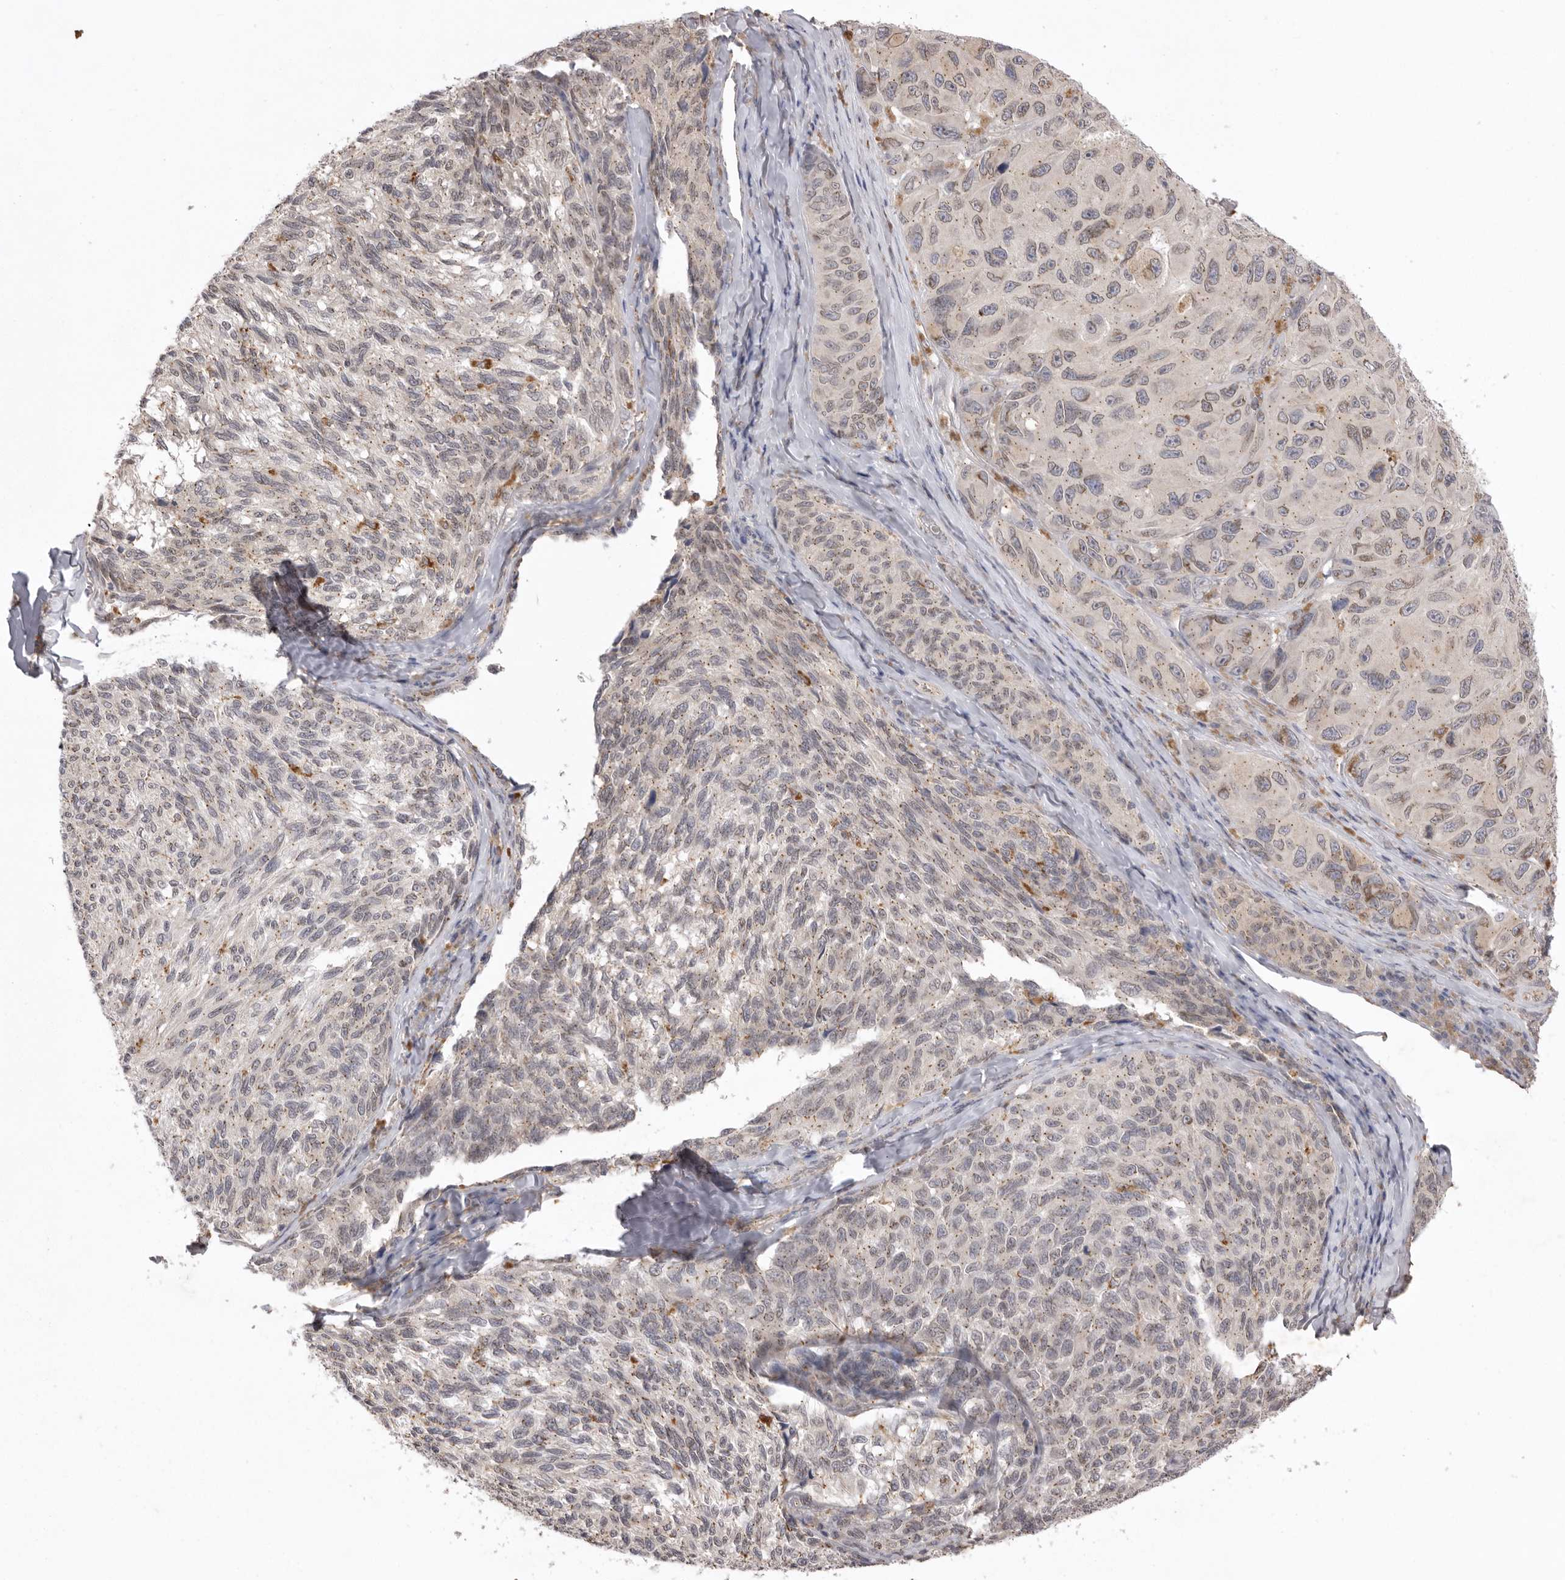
{"staining": {"intensity": "negative", "quantity": "none", "location": "none"}, "tissue": "melanoma", "cell_type": "Tumor cells", "image_type": "cancer", "snomed": [{"axis": "morphology", "description": "Malignant melanoma, NOS"}, {"axis": "topography", "description": "Skin"}], "caption": "Immunohistochemistry (IHC) photomicrograph of neoplastic tissue: human melanoma stained with DAB (3,3'-diaminobenzidine) exhibits no significant protein positivity in tumor cells. (DAB immunohistochemistry visualized using brightfield microscopy, high magnification).", "gene": "TLR3", "patient": {"sex": "female", "age": 73}}